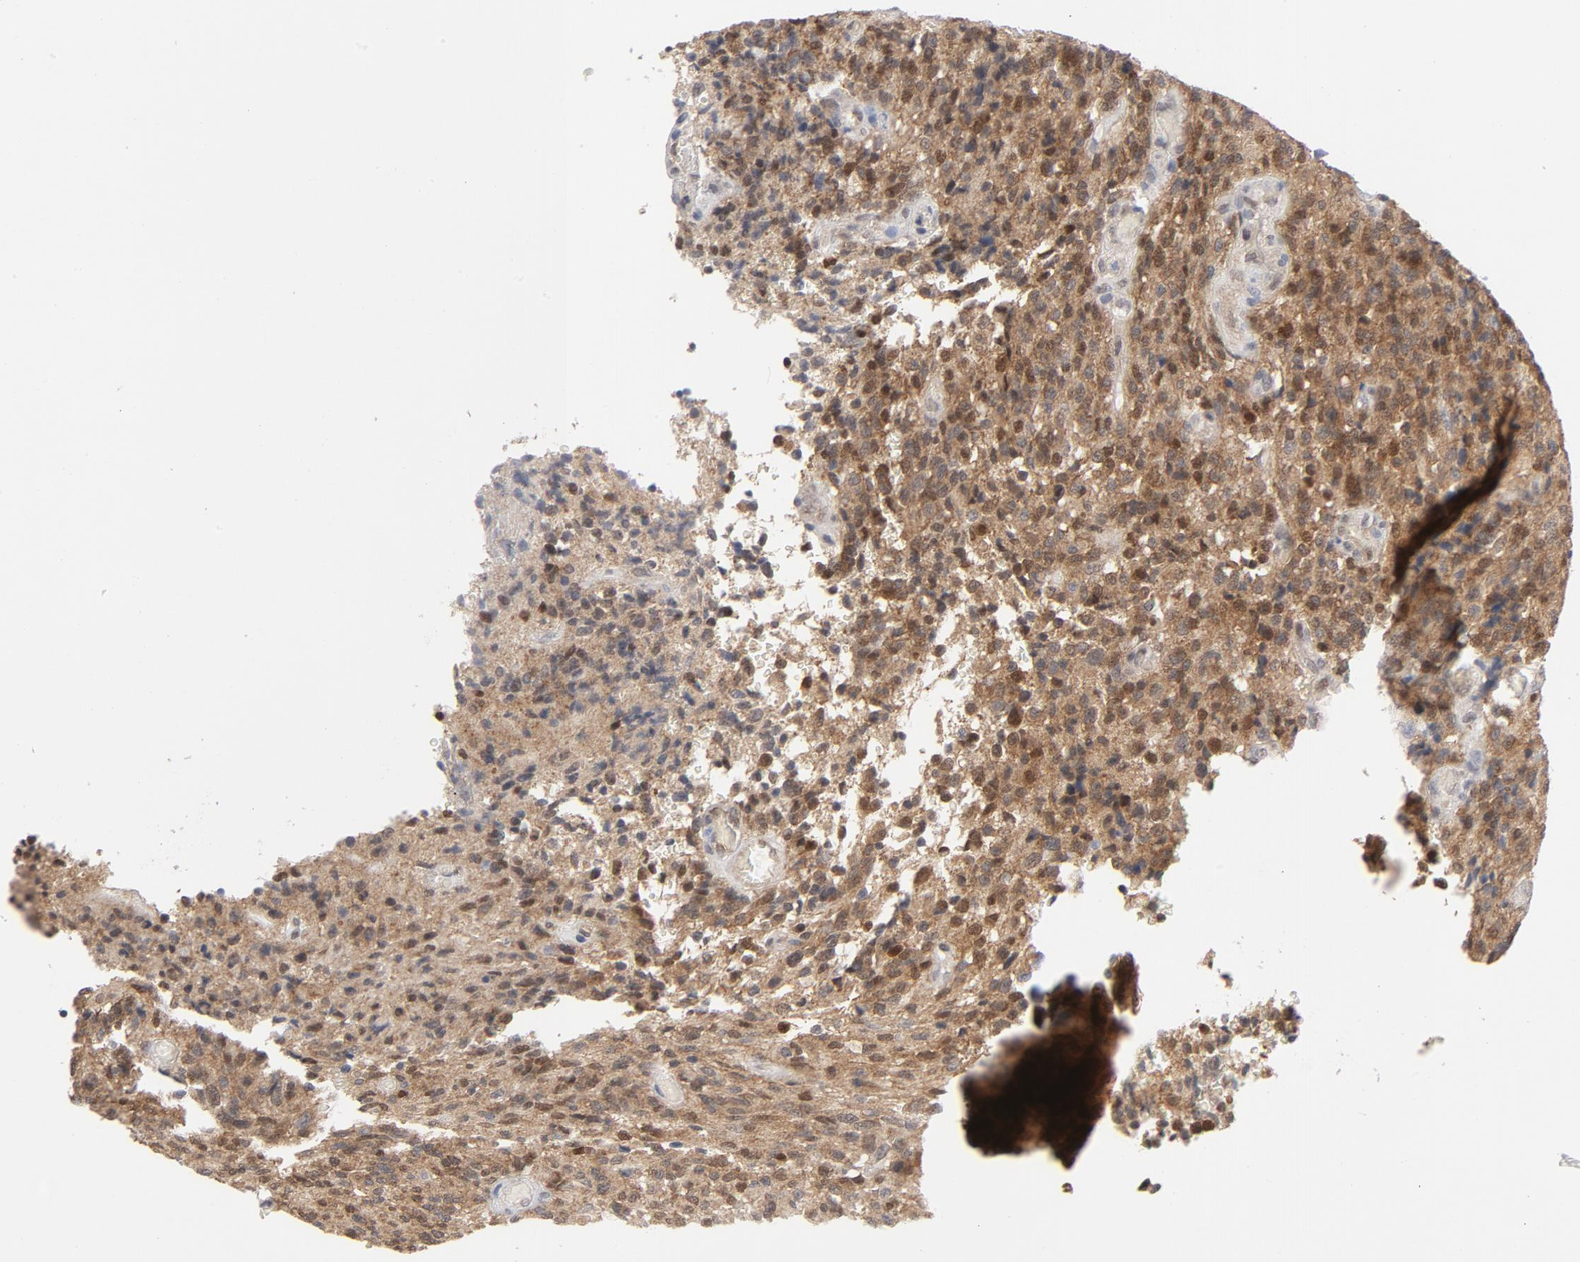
{"staining": {"intensity": "moderate", "quantity": ">75%", "location": "cytoplasmic/membranous"}, "tissue": "glioma", "cell_type": "Tumor cells", "image_type": "cancer", "snomed": [{"axis": "morphology", "description": "Normal tissue, NOS"}, {"axis": "morphology", "description": "Glioma, malignant, High grade"}, {"axis": "topography", "description": "Cerebral cortex"}], "caption": "IHC histopathology image of neoplastic tissue: malignant high-grade glioma stained using immunohistochemistry displays medium levels of moderate protein expression localized specifically in the cytoplasmic/membranous of tumor cells, appearing as a cytoplasmic/membranous brown color.", "gene": "PRDX1", "patient": {"sex": "male", "age": 56}}